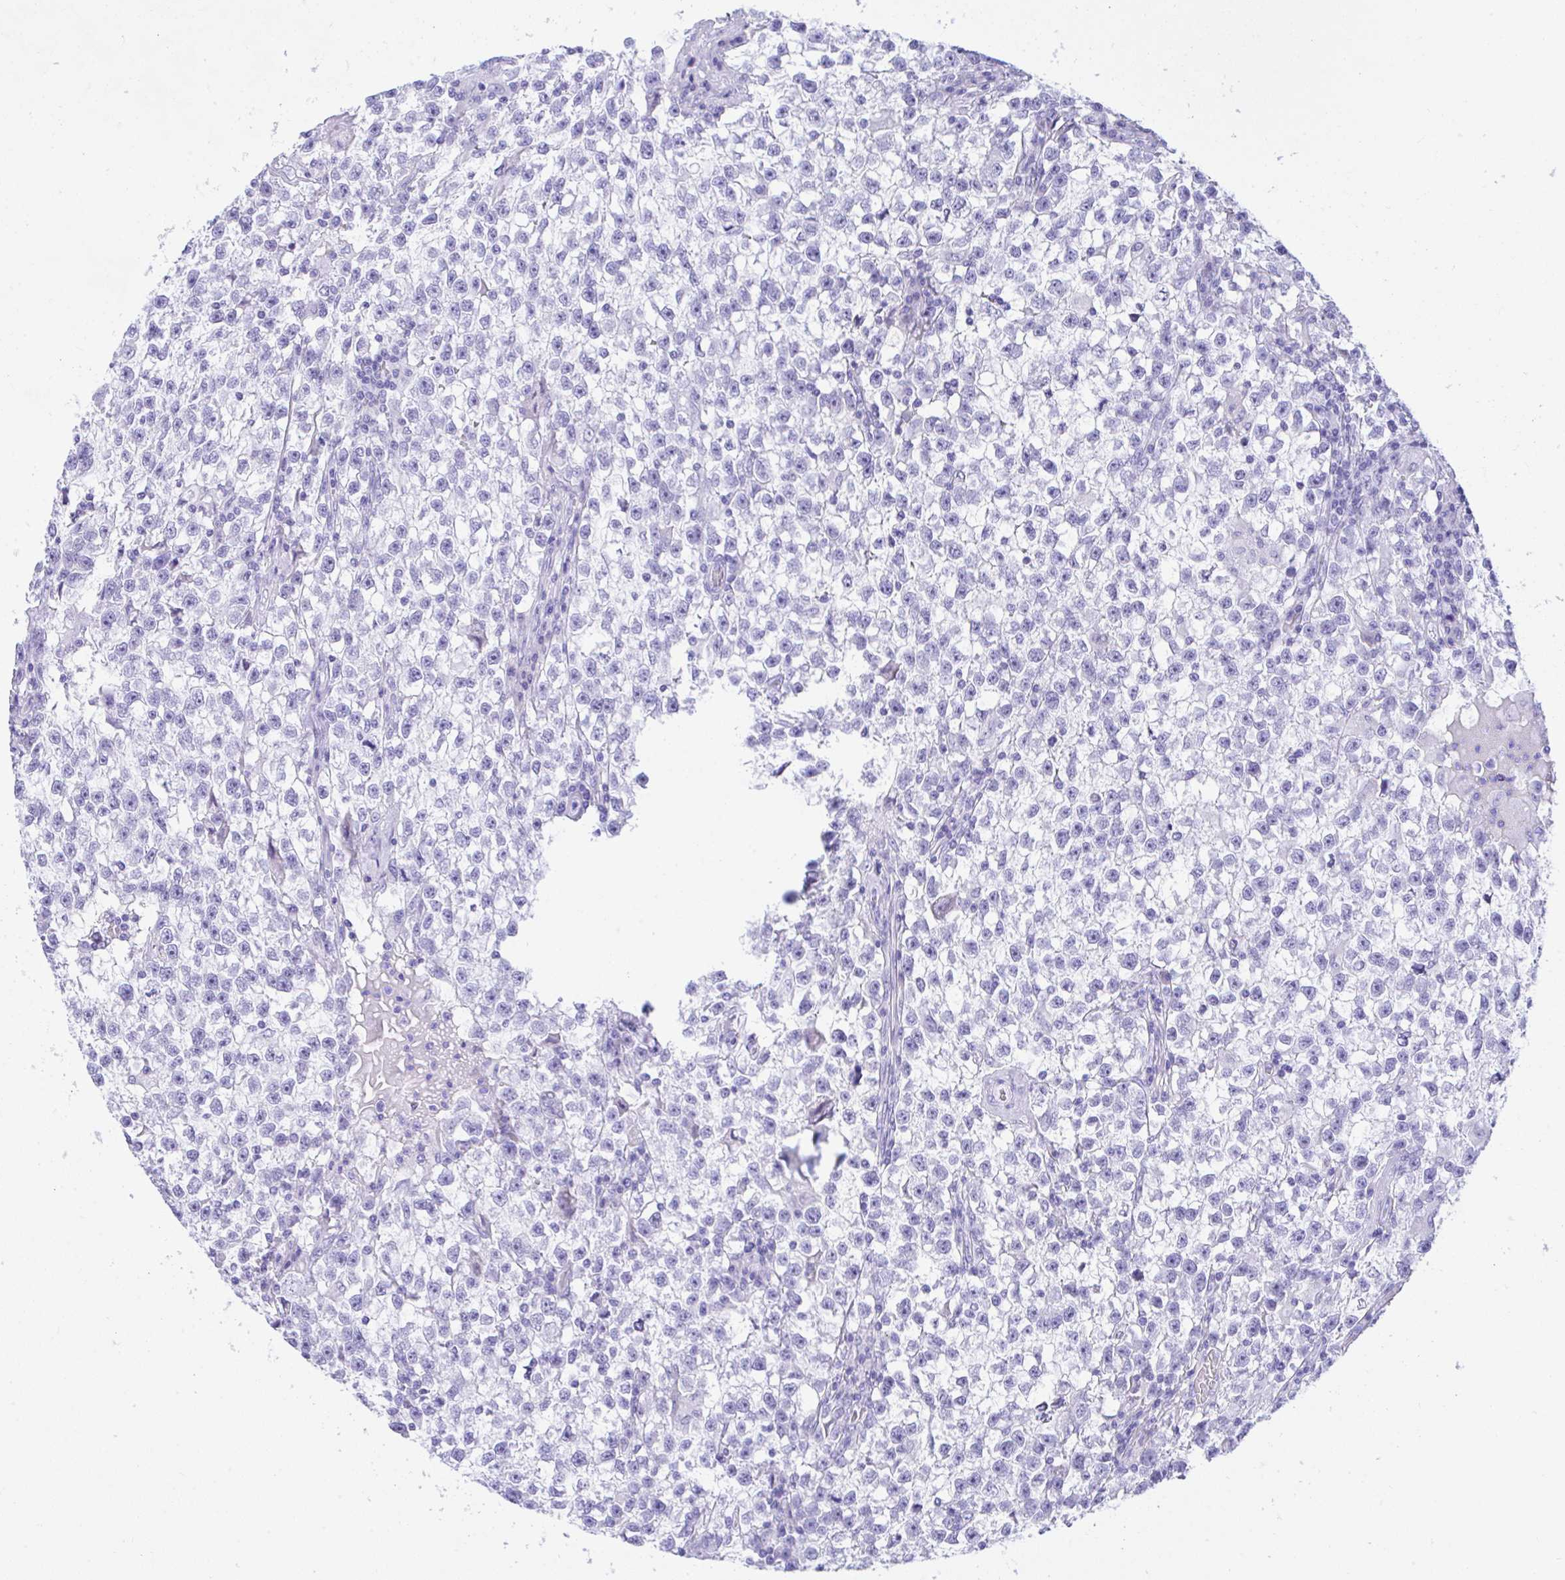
{"staining": {"intensity": "negative", "quantity": "none", "location": "none"}, "tissue": "testis cancer", "cell_type": "Tumor cells", "image_type": "cancer", "snomed": [{"axis": "morphology", "description": "Seminoma, NOS"}, {"axis": "topography", "description": "Testis"}], "caption": "IHC of human seminoma (testis) demonstrates no staining in tumor cells.", "gene": "SEL1L2", "patient": {"sex": "male", "age": 31}}